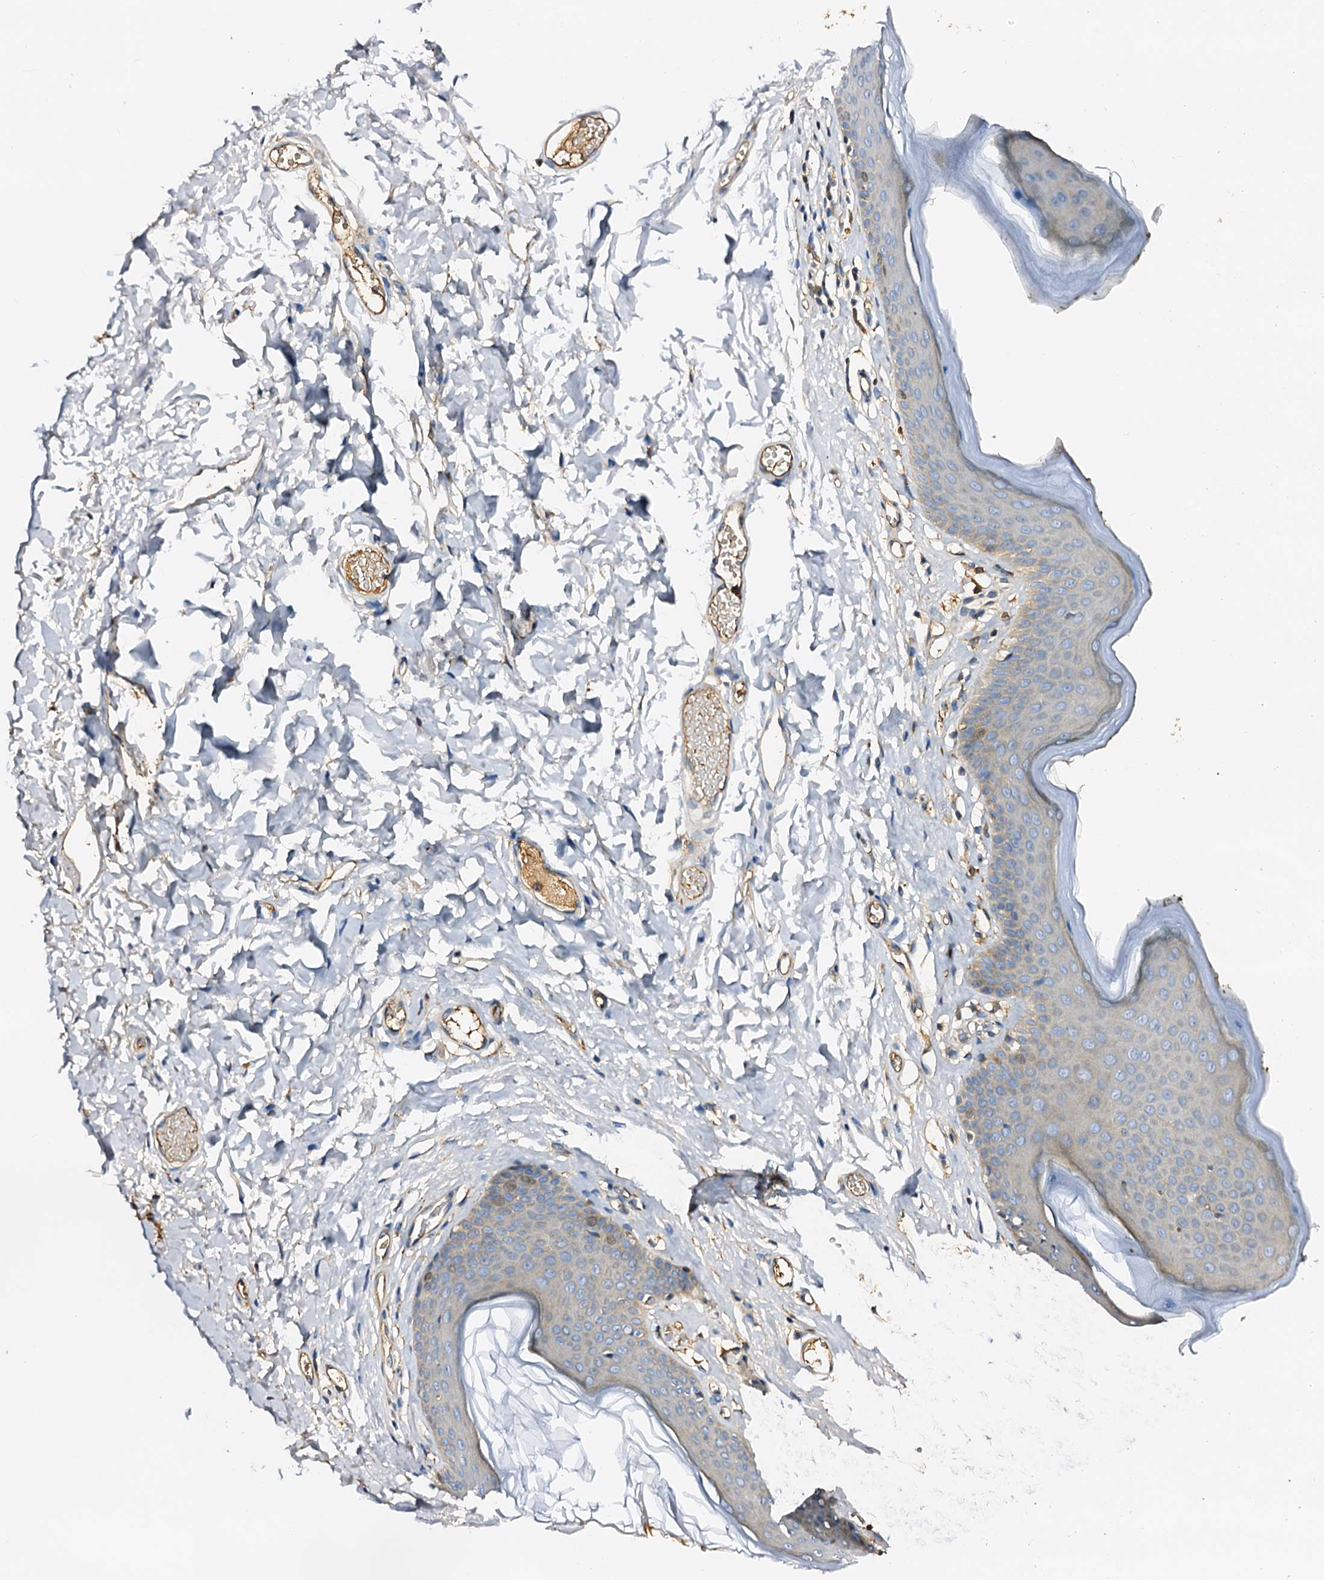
{"staining": {"intensity": "negative", "quantity": "none", "location": "none"}, "tissue": "skin", "cell_type": "Epidermal cells", "image_type": "normal", "snomed": [{"axis": "morphology", "description": "Normal tissue, NOS"}, {"axis": "morphology", "description": "Inflammation, NOS"}, {"axis": "topography", "description": "Vulva"}], "caption": "The IHC histopathology image has no significant positivity in epidermal cells of skin. The staining was performed using DAB (3,3'-diaminobenzidine) to visualize the protein expression in brown, while the nuclei were stained in blue with hematoxylin (Magnification: 20x).", "gene": "CSKMT", "patient": {"sex": "female", "age": 84}}